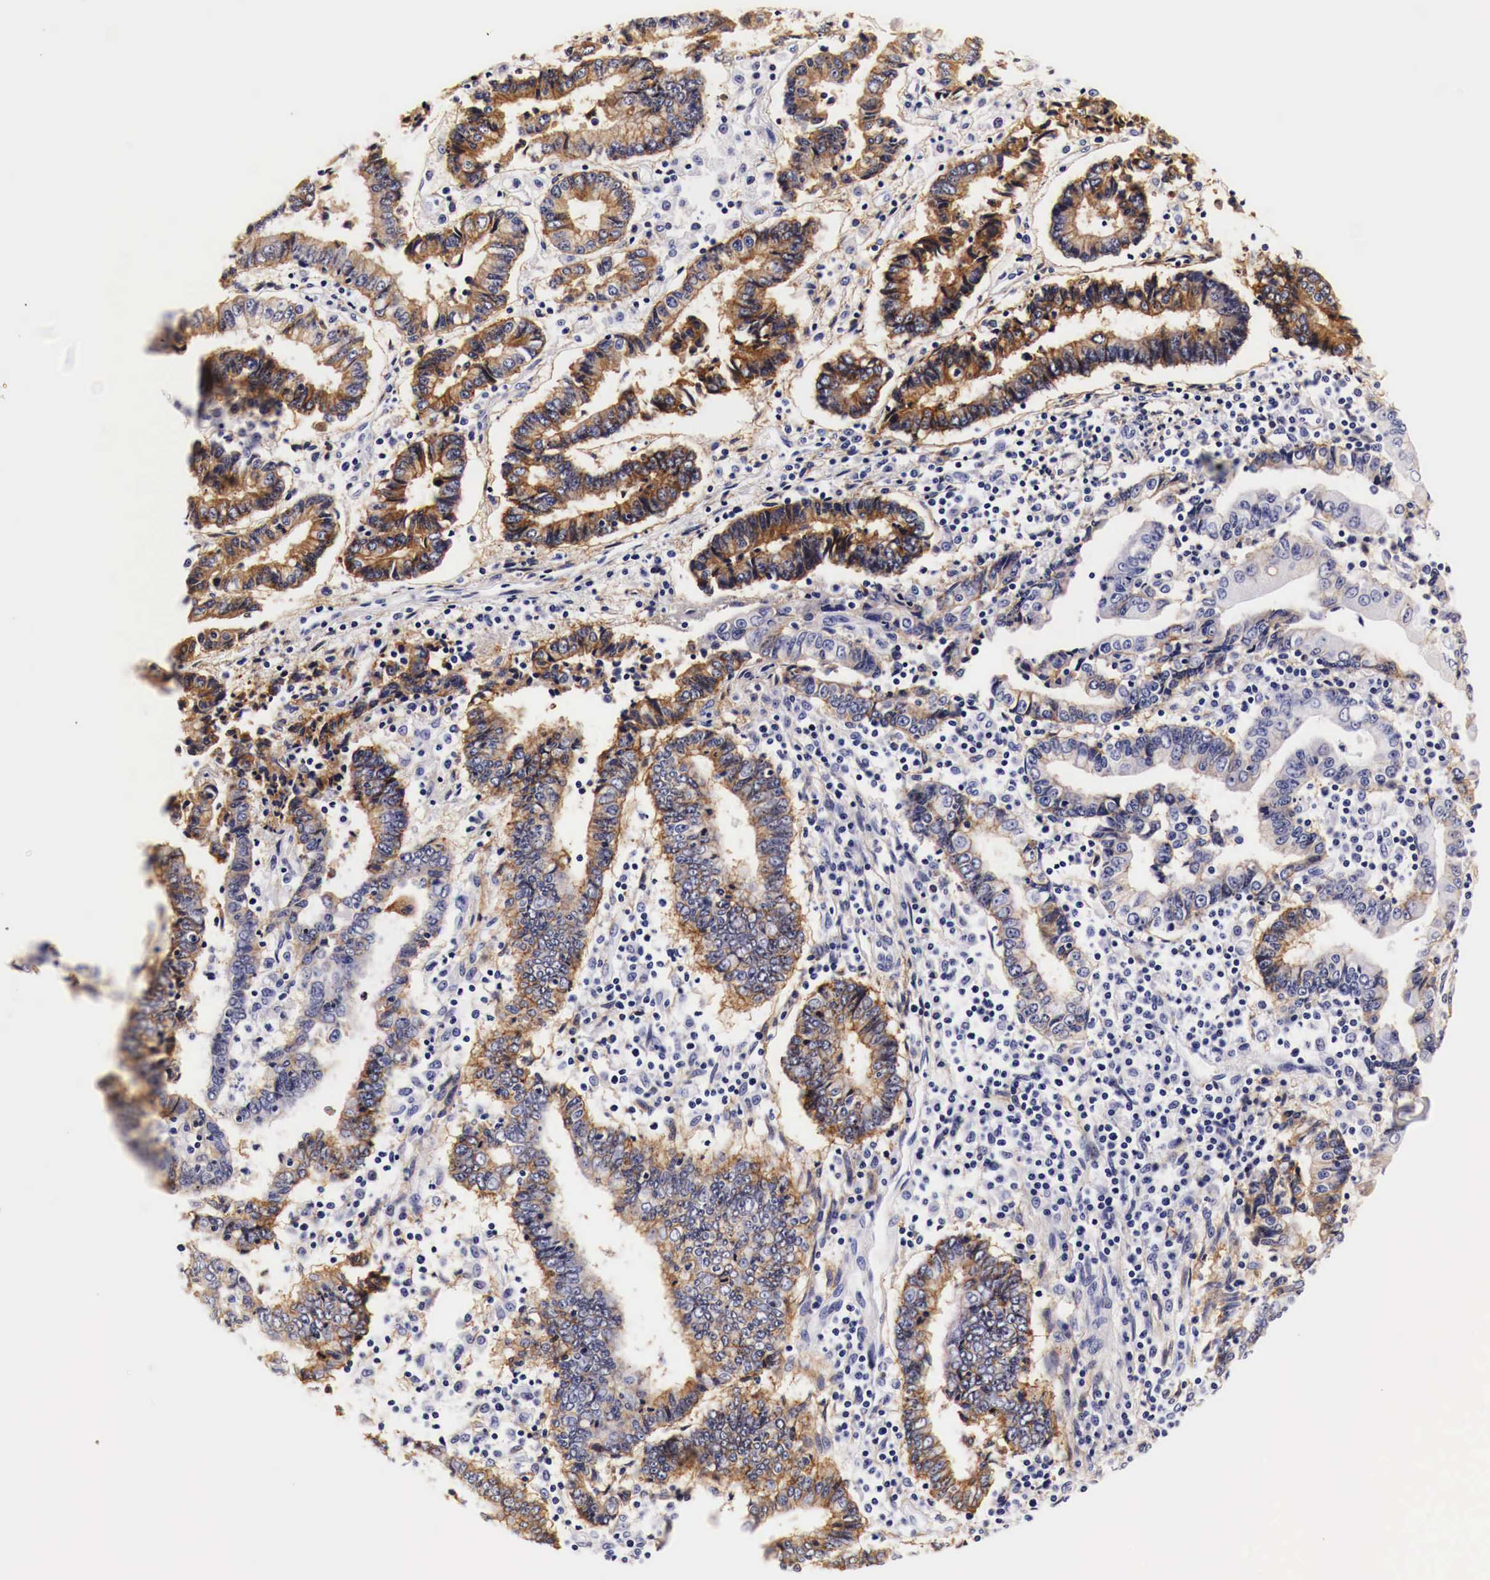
{"staining": {"intensity": "moderate", "quantity": "25%-75%", "location": "cytoplasmic/membranous"}, "tissue": "endometrial cancer", "cell_type": "Tumor cells", "image_type": "cancer", "snomed": [{"axis": "morphology", "description": "Adenocarcinoma, NOS"}, {"axis": "topography", "description": "Endometrium"}], "caption": "Immunohistochemical staining of endometrial adenocarcinoma reveals moderate cytoplasmic/membranous protein staining in about 25%-75% of tumor cells.", "gene": "EGFR", "patient": {"sex": "female", "age": 75}}